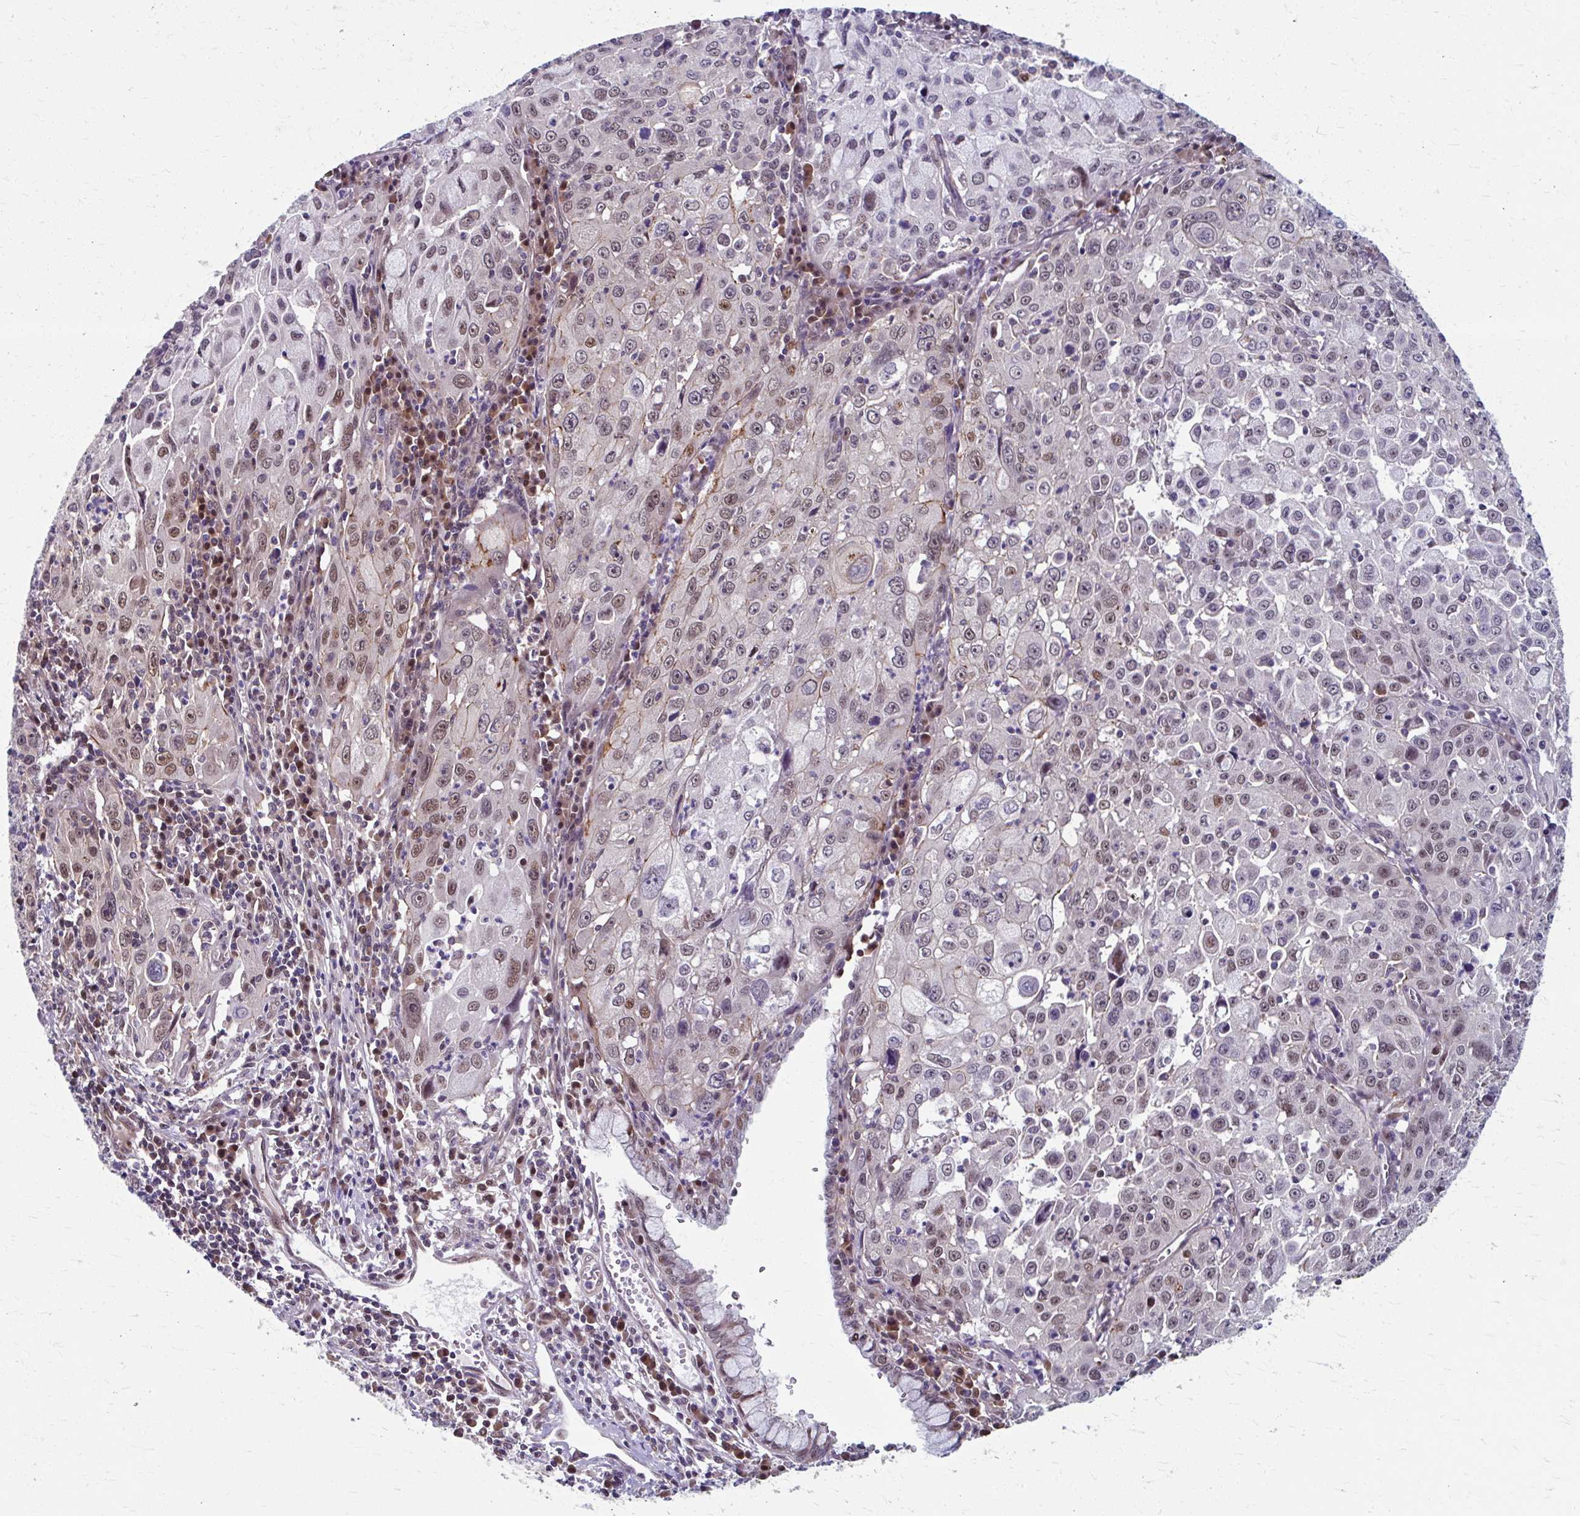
{"staining": {"intensity": "weak", "quantity": "25%-75%", "location": "nuclear"}, "tissue": "cervical cancer", "cell_type": "Tumor cells", "image_type": "cancer", "snomed": [{"axis": "morphology", "description": "Squamous cell carcinoma, NOS"}, {"axis": "topography", "description": "Cervix"}], "caption": "Immunohistochemical staining of human squamous cell carcinoma (cervical) shows weak nuclear protein expression in about 25%-75% of tumor cells. The protein of interest is stained brown, and the nuclei are stained in blue (DAB (3,3'-diaminobenzidine) IHC with brightfield microscopy, high magnification).", "gene": "ZNF555", "patient": {"sex": "female", "age": 42}}